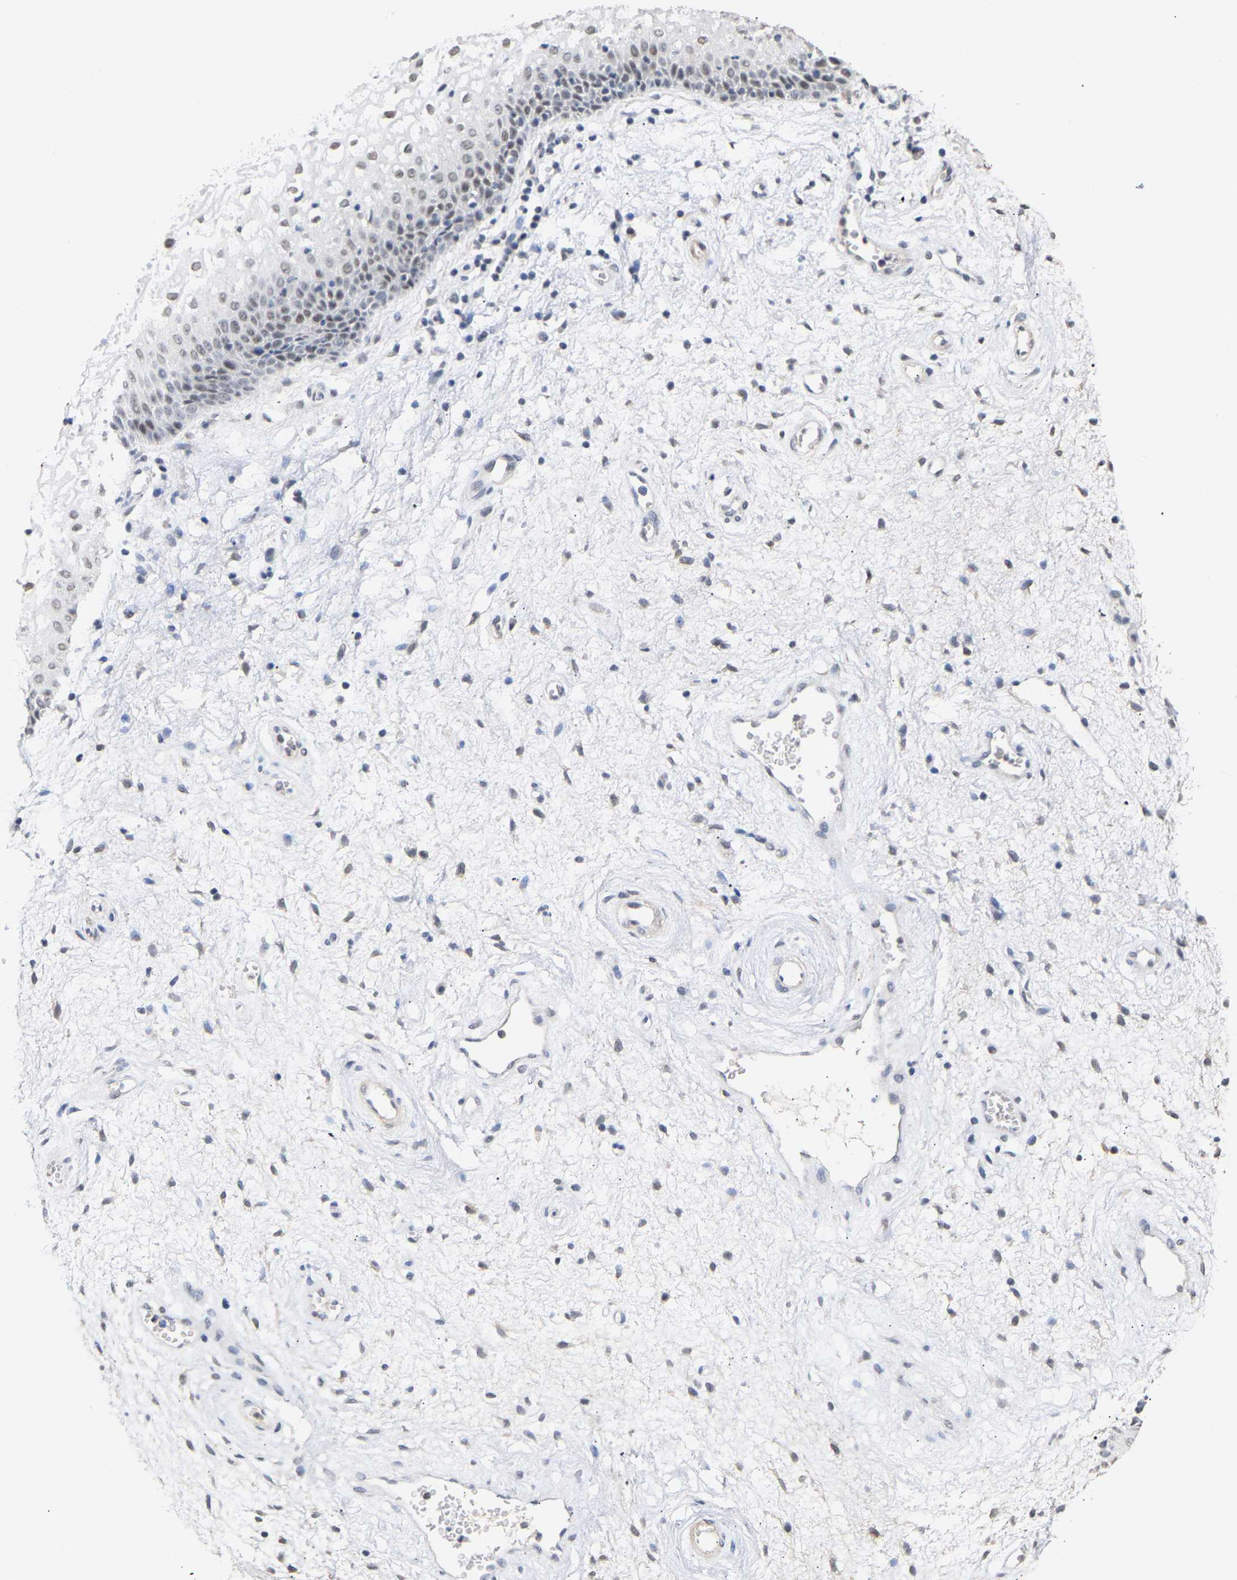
{"staining": {"intensity": "weak", "quantity": "25%-75%", "location": "nuclear"}, "tissue": "vagina", "cell_type": "Squamous epithelial cells", "image_type": "normal", "snomed": [{"axis": "morphology", "description": "Normal tissue, NOS"}, {"axis": "topography", "description": "Vagina"}], "caption": "Vagina stained with a protein marker exhibits weak staining in squamous epithelial cells.", "gene": "AMPH", "patient": {"sex": "female", "age": 34}}